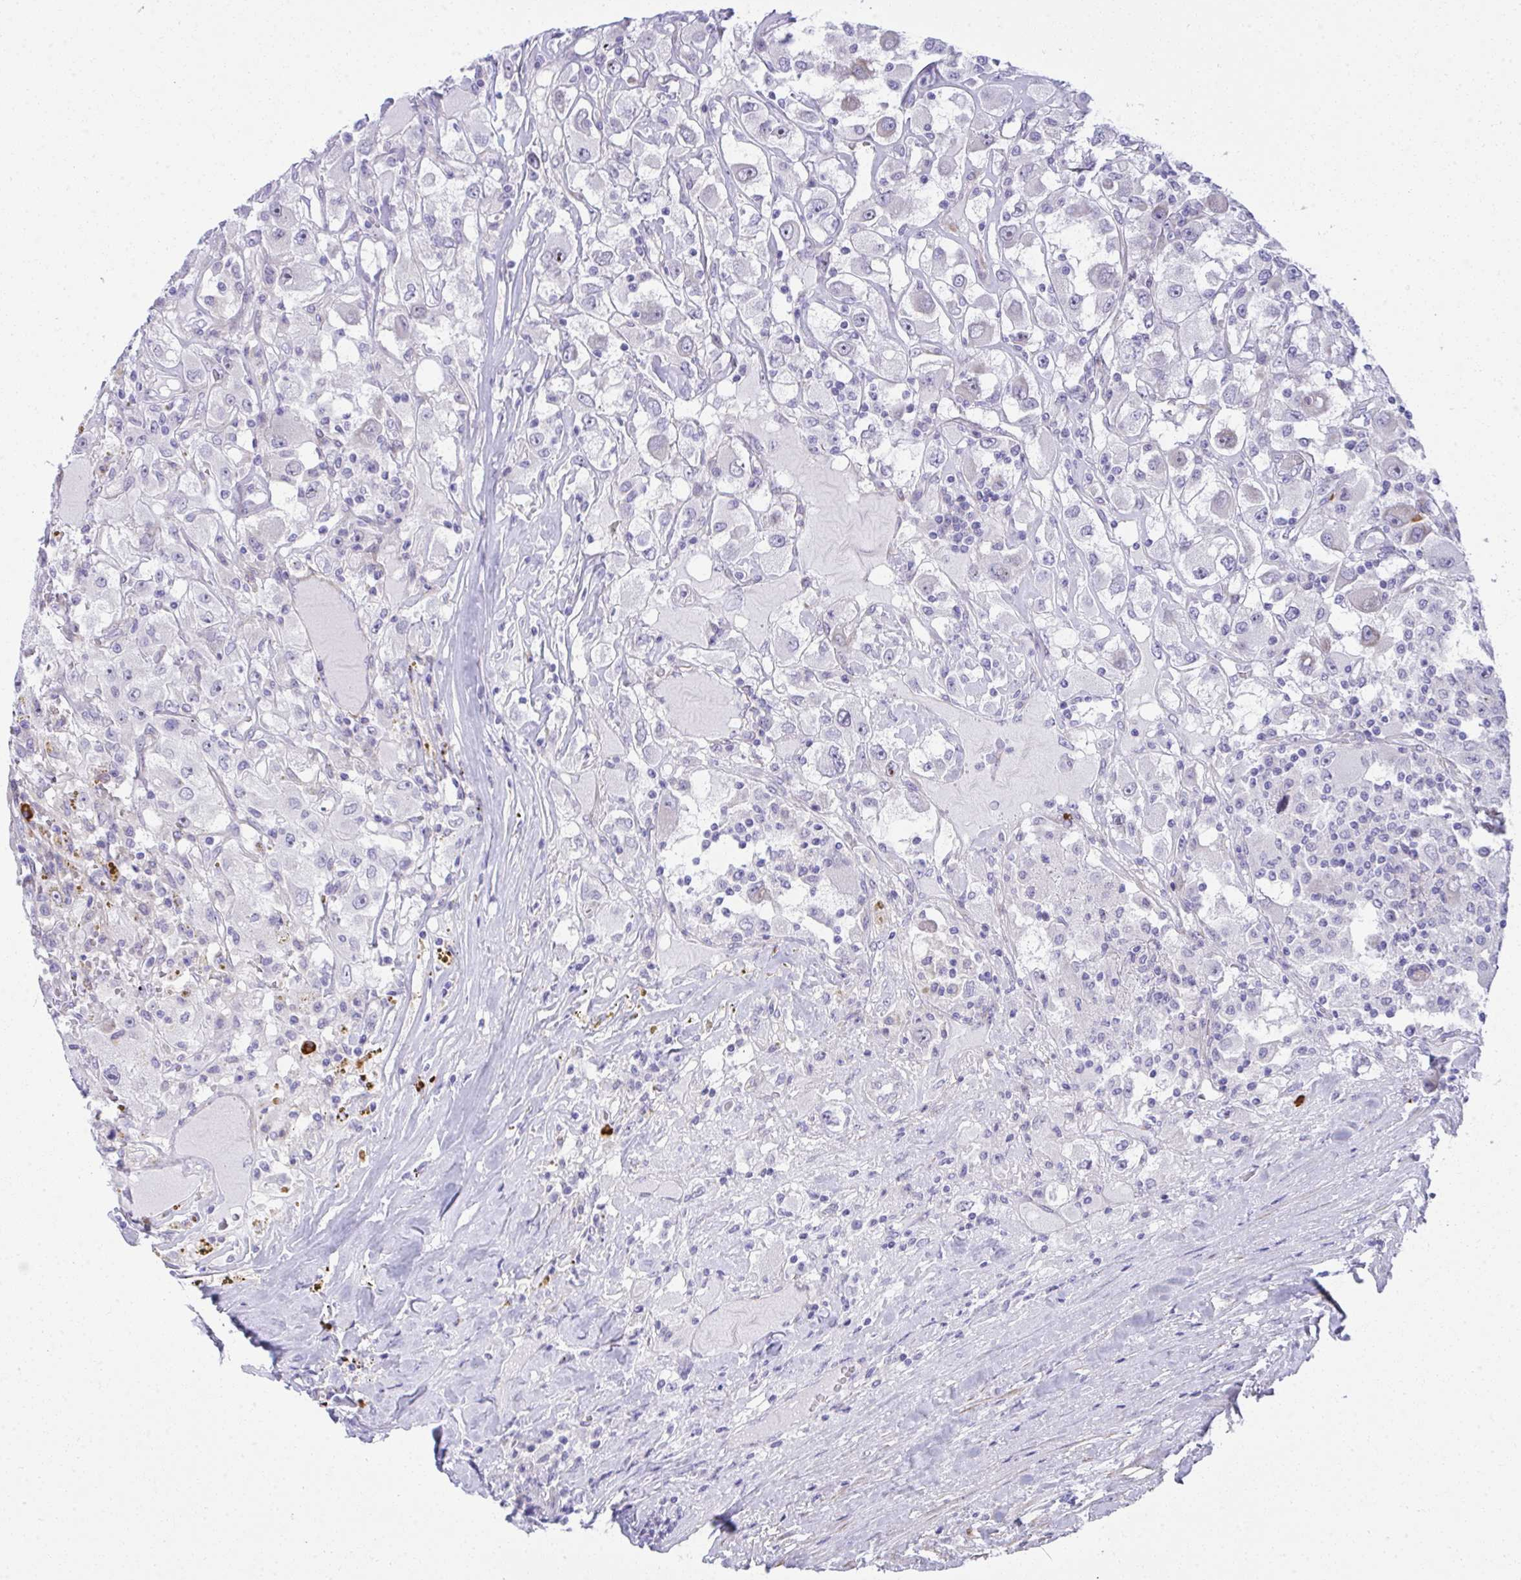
{"staining": {"intensity": "negative", "quantity": "none", "location": "none"}, "tissue": "renal cancer", "cell_type": "Tumor cells", "image_type": "cancer", "snomed": [{"axis": "morphology", "description": "Adenocarcinoma, NOS"}, {"axis": "topography", "description": "Kidney"}], "caption": "Immunohistochemistry (IHC) of human renal adenocarcinoma reveals no staining in tumor cells.", "gene": "PUS7L", "patient": {"sex": "female", "age": 67}}